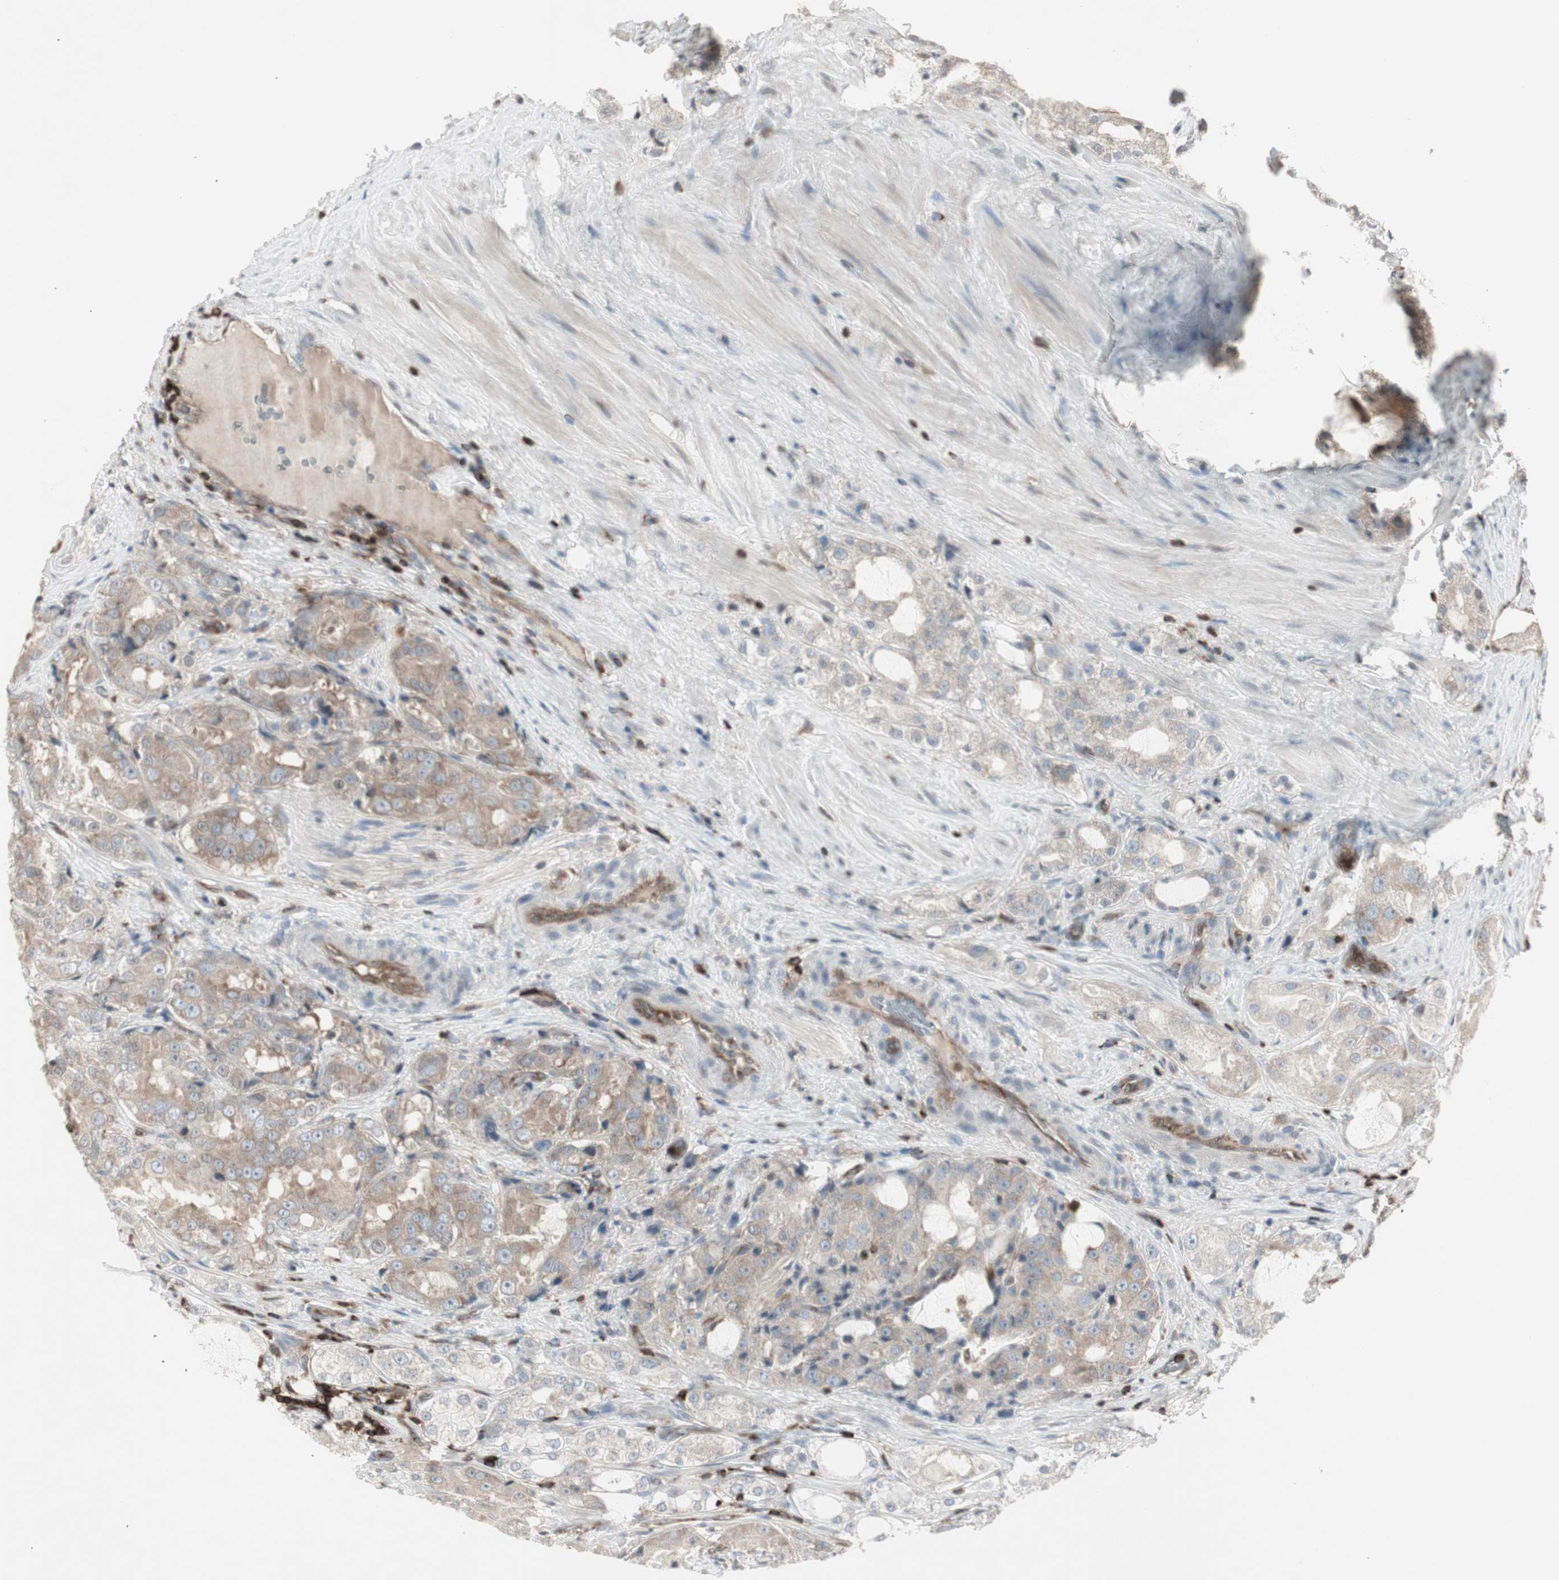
{"staining": {"intensity": "moderate", "quantity": "<25%", "location": "cytoplasmic/membranous"}, "tissue": "prostate cancer", "cell_type": "Tumor cells", "image_type": "cancer", "snomed": [{"axis": "morphology", "description": "Adenocarcinoma, High grade"}, {"axis": "topography", "description": "Prostate"}], "caption": "A low amount of moderate cytoplasmic/membranous staining is present in approximately <25% of tumor cells in prostate adenocarcinoma (high-grade) tissue.", "gene": "ARHGEF1", "patient": {"sex": "male", "age": 73}}